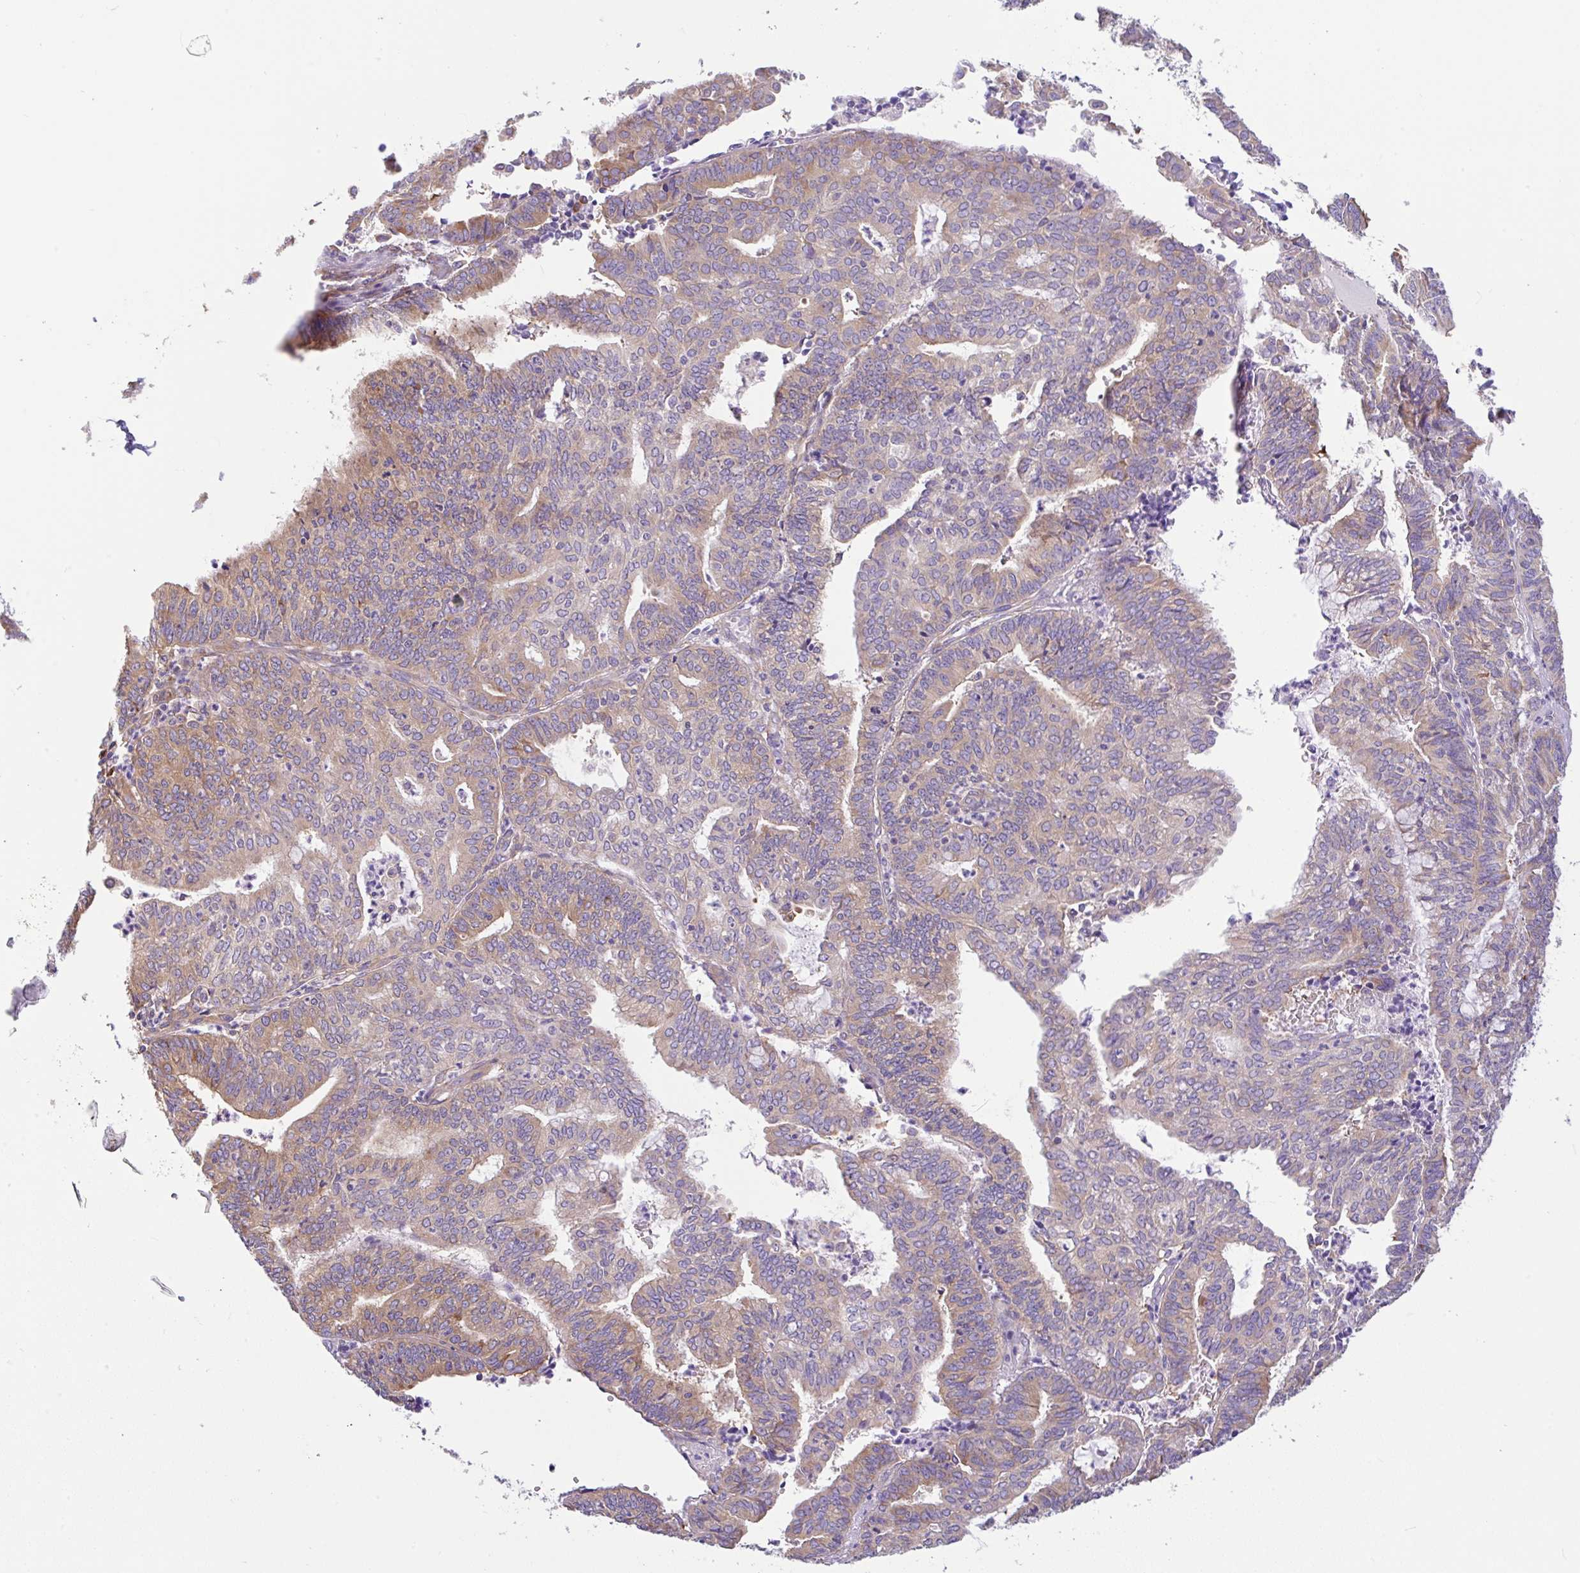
{"staining": {"intensity": "weak", "quantity": "<25%", "location": "cytoplasmic/membranous"}, "tissue": "endometrial cancer", "cell_type": "Tumor cells", "image_type": "cancer", "snomed": [{"axis": "morphology", "description": "Adenocarcinoma, NOS"}, {"axis": "topography", "description": "Endometrium"}], "caption": "A photomicrograph of human adenocarcinoma (endometrial) is negative for staining in tumor cells.", "gene": "GFPT2", "patient": {"sex": "female", "age": 61}}